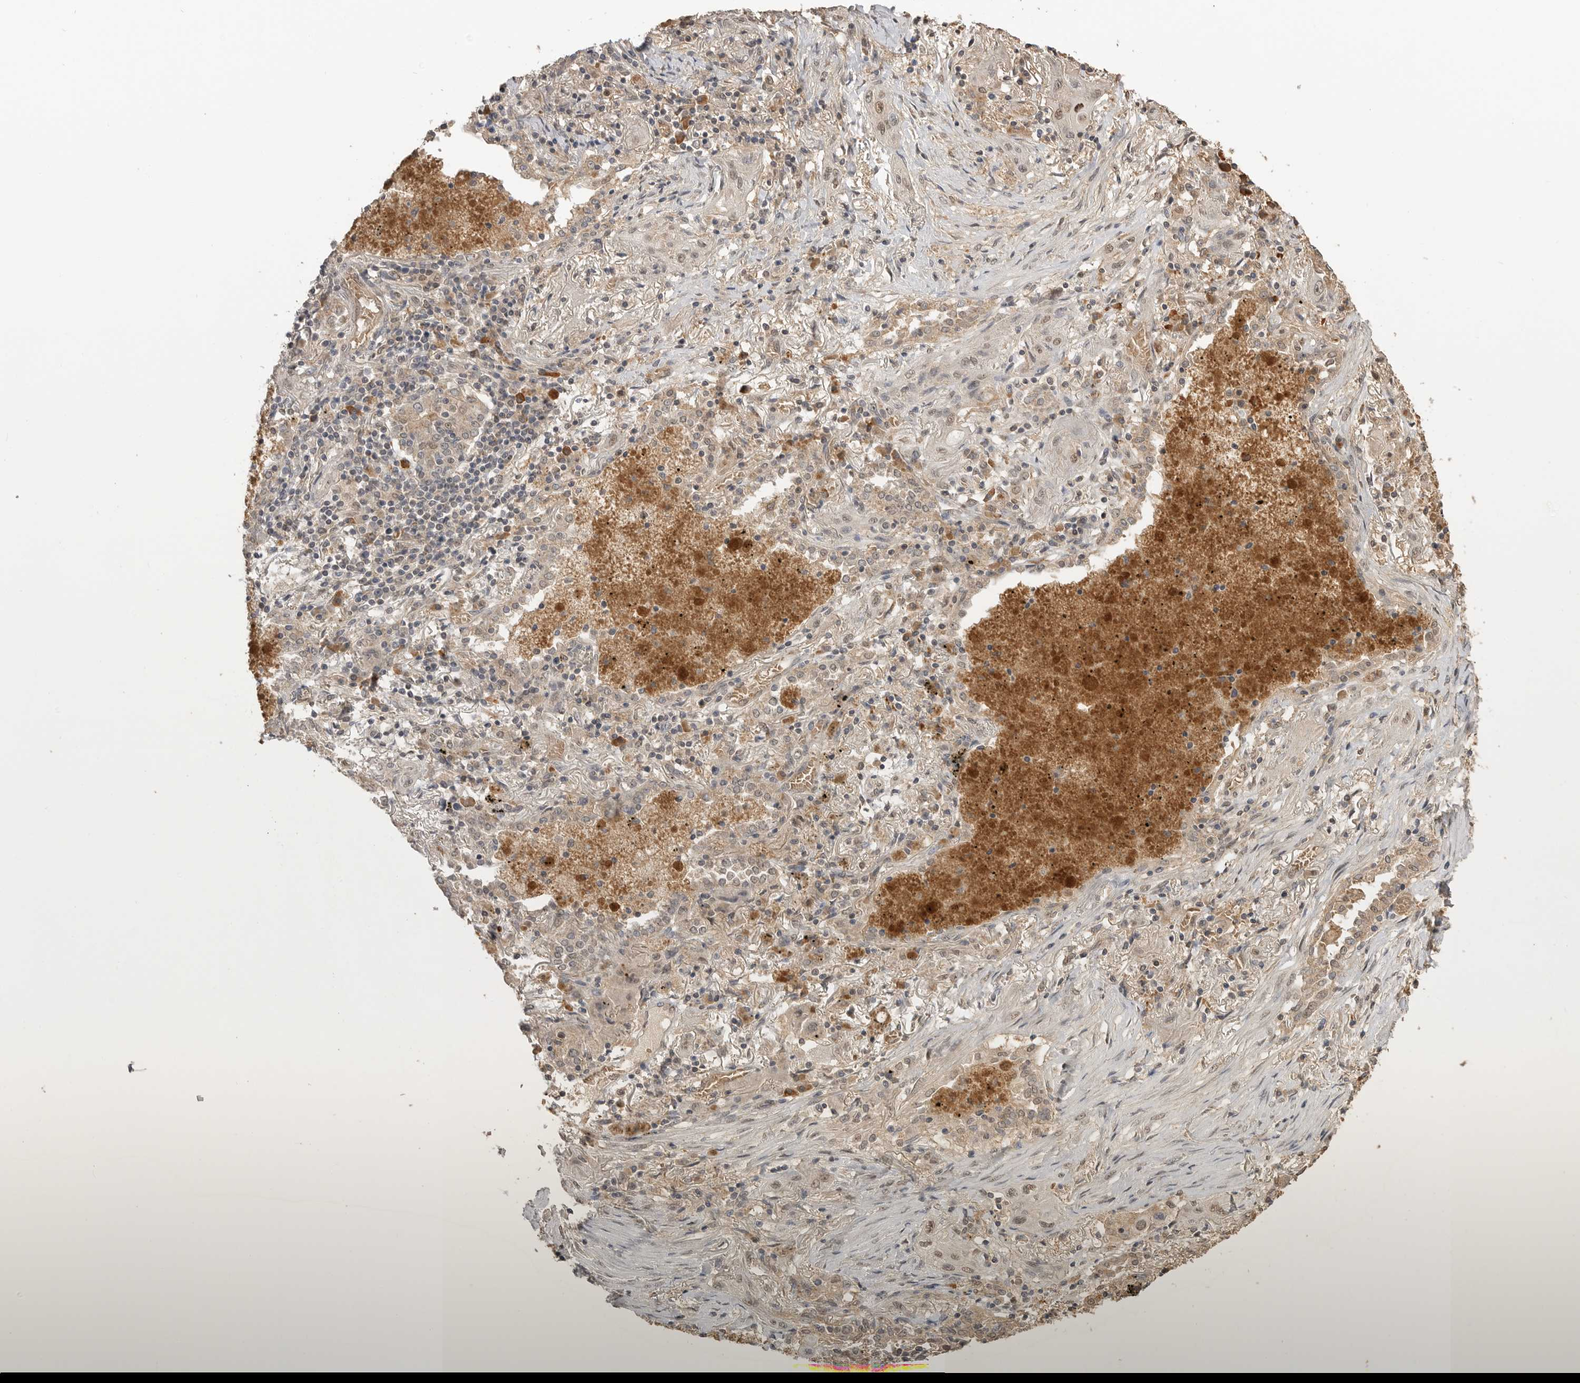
{"staining": {"intensity": "weak", "quantity": "25%-75%", "location": "nuclear"}, "tissue": "lung cancer", "cell_type": "Tumor cells", "image_type": "cancer", "snomed": [{"axis": "morphology", "description": "Squamous cell carcinoma, NOS"}, {"axis": "topography", "description": "Lung"}], "caption": "Lung squamous cell carcinoma stained with immunohistochemistry (IHC) demonstrates weak nuclear staining in about 25%-75% of tumor cells.", "gene": "ASPSCR1", "patient": {"sex": "female", "age": 47}}